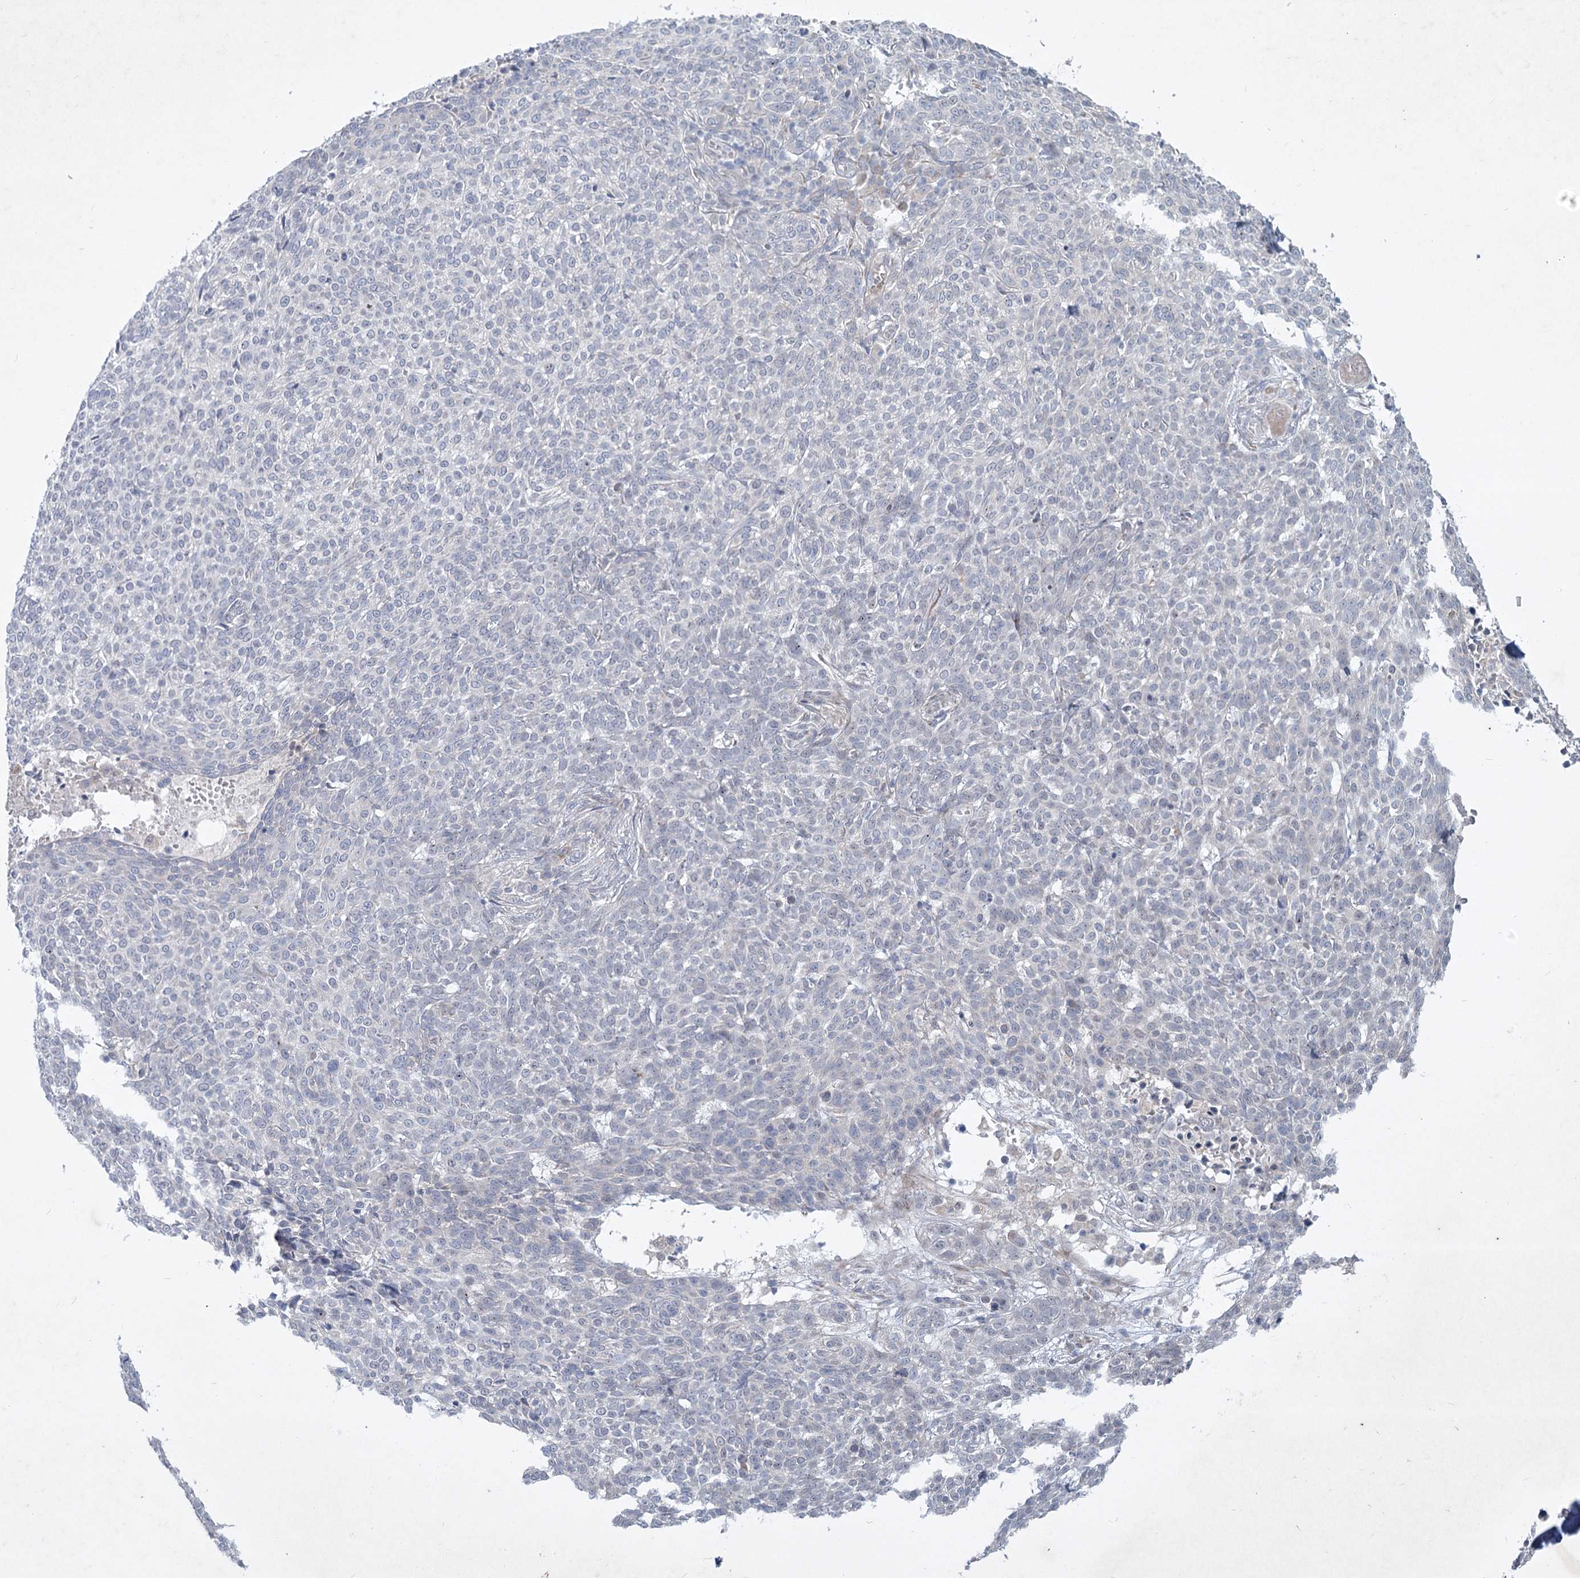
{"staining": {"intensity": "negative", "quantity": "none", "location": "none"}, "tissue": "skin cancer", "cell_type": "Tumor cells", "image_type": "cancer", "snomed": [{"axis": "morphology", "description": "Basal cell carcinoma"}, {"axis": "topography", "description": "Skin"}], "caption": "Tumor cells are negative for brown protein staining in basal cell carcinoma (skin). The staining is performed using DAB brown chromogen with nuclei counter-stained in using hematoxylin.", "gene": "PLA2G12A", "patient": {"sex": "male", "age": 85}}